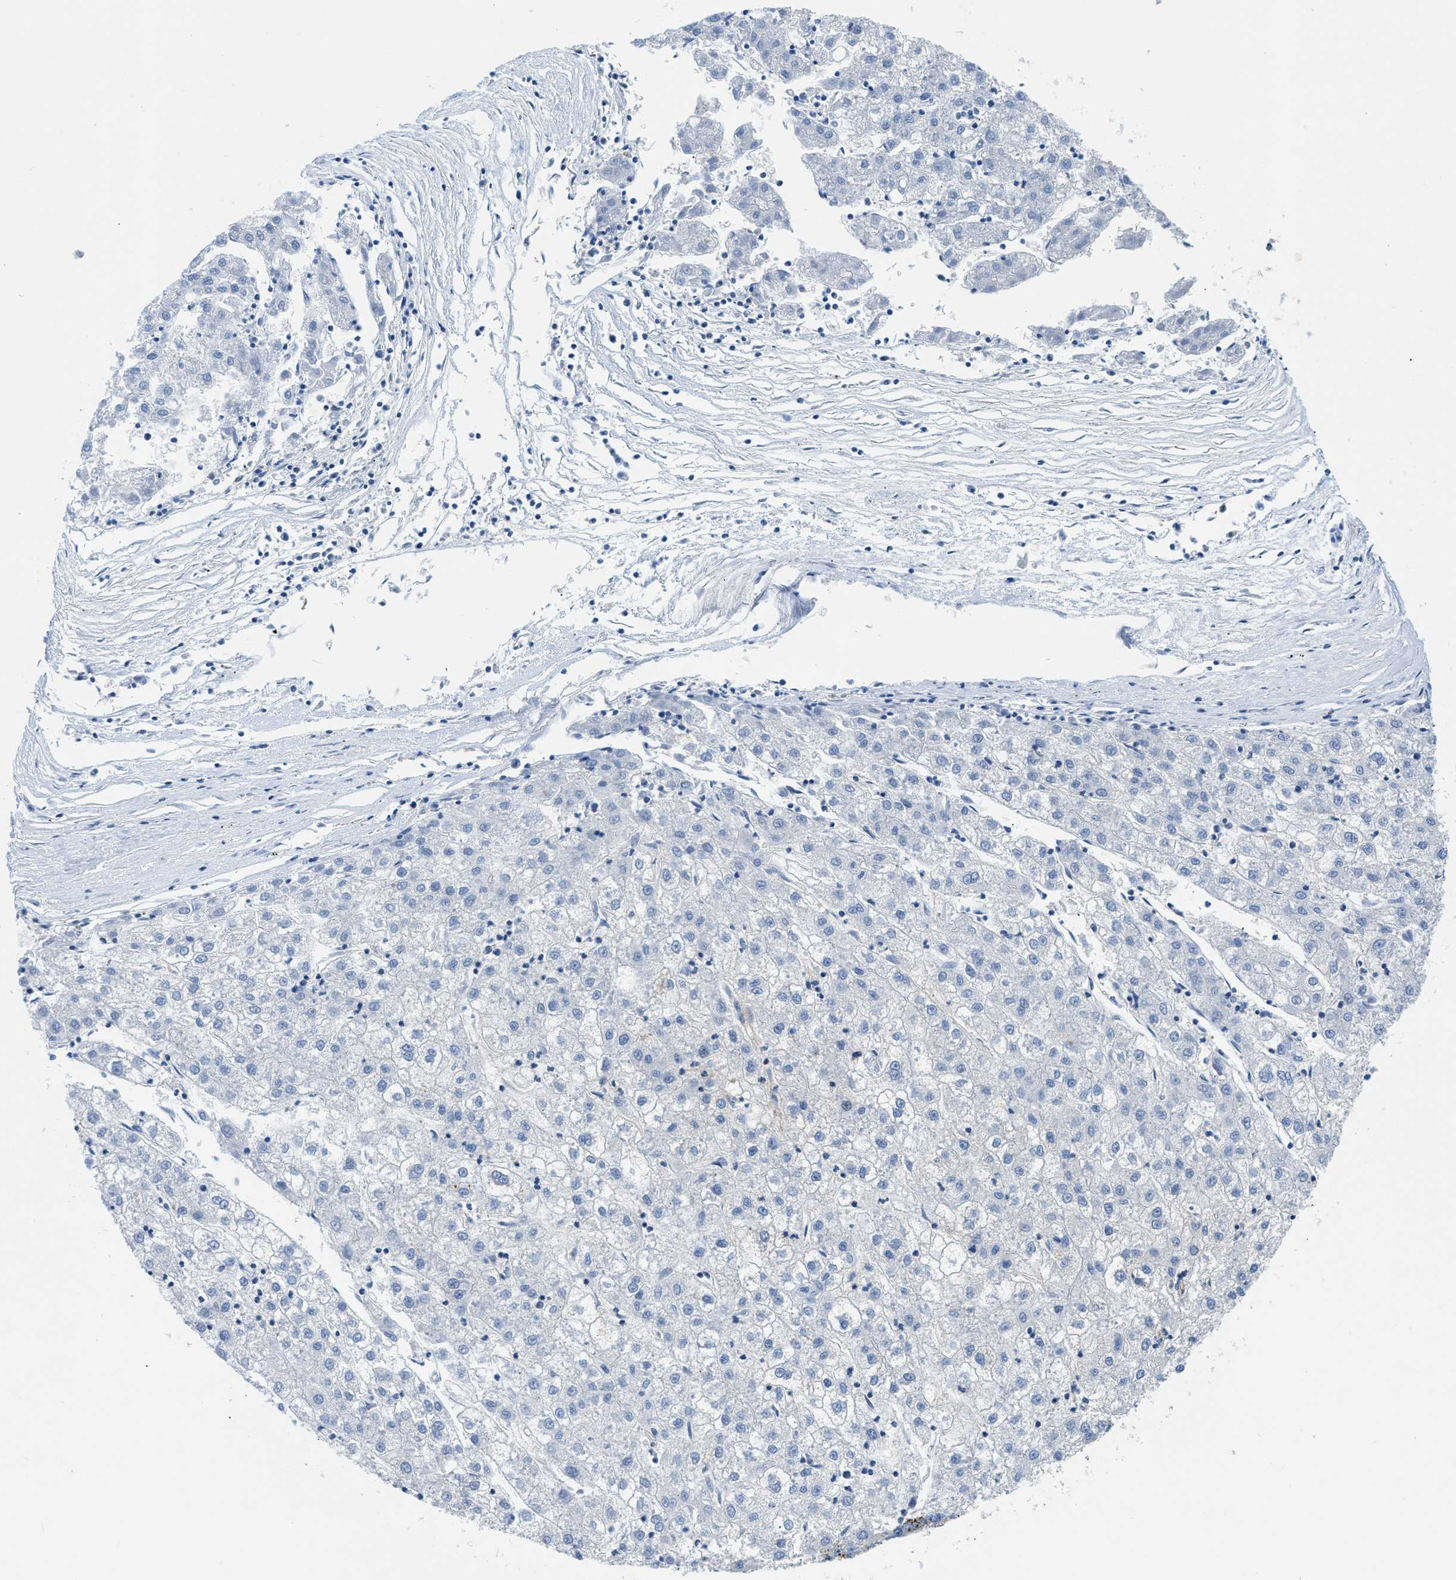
{"staining": {"intensity": "negative", "quantity": "none", "location": "none"}, "tissue": "liver cancer", "cell_type": "Tumor cells", "image_type": "cancer", "snomed": [{"axis": "morphology", "description": "Carcinoma, Hepatocellular, NOS"}, {"axis": "topography", "description": "Liver"}], "caption": "IHC photomicrograph of neoplastic tissue: human liver cancer (hepatocellular carcinoma) stained with DAB shows no significant protein expression in tumor cells. Nuclei are stained in blue.", "gene": "ORAI1", "patient": {"sex": "male", "age": 72}}